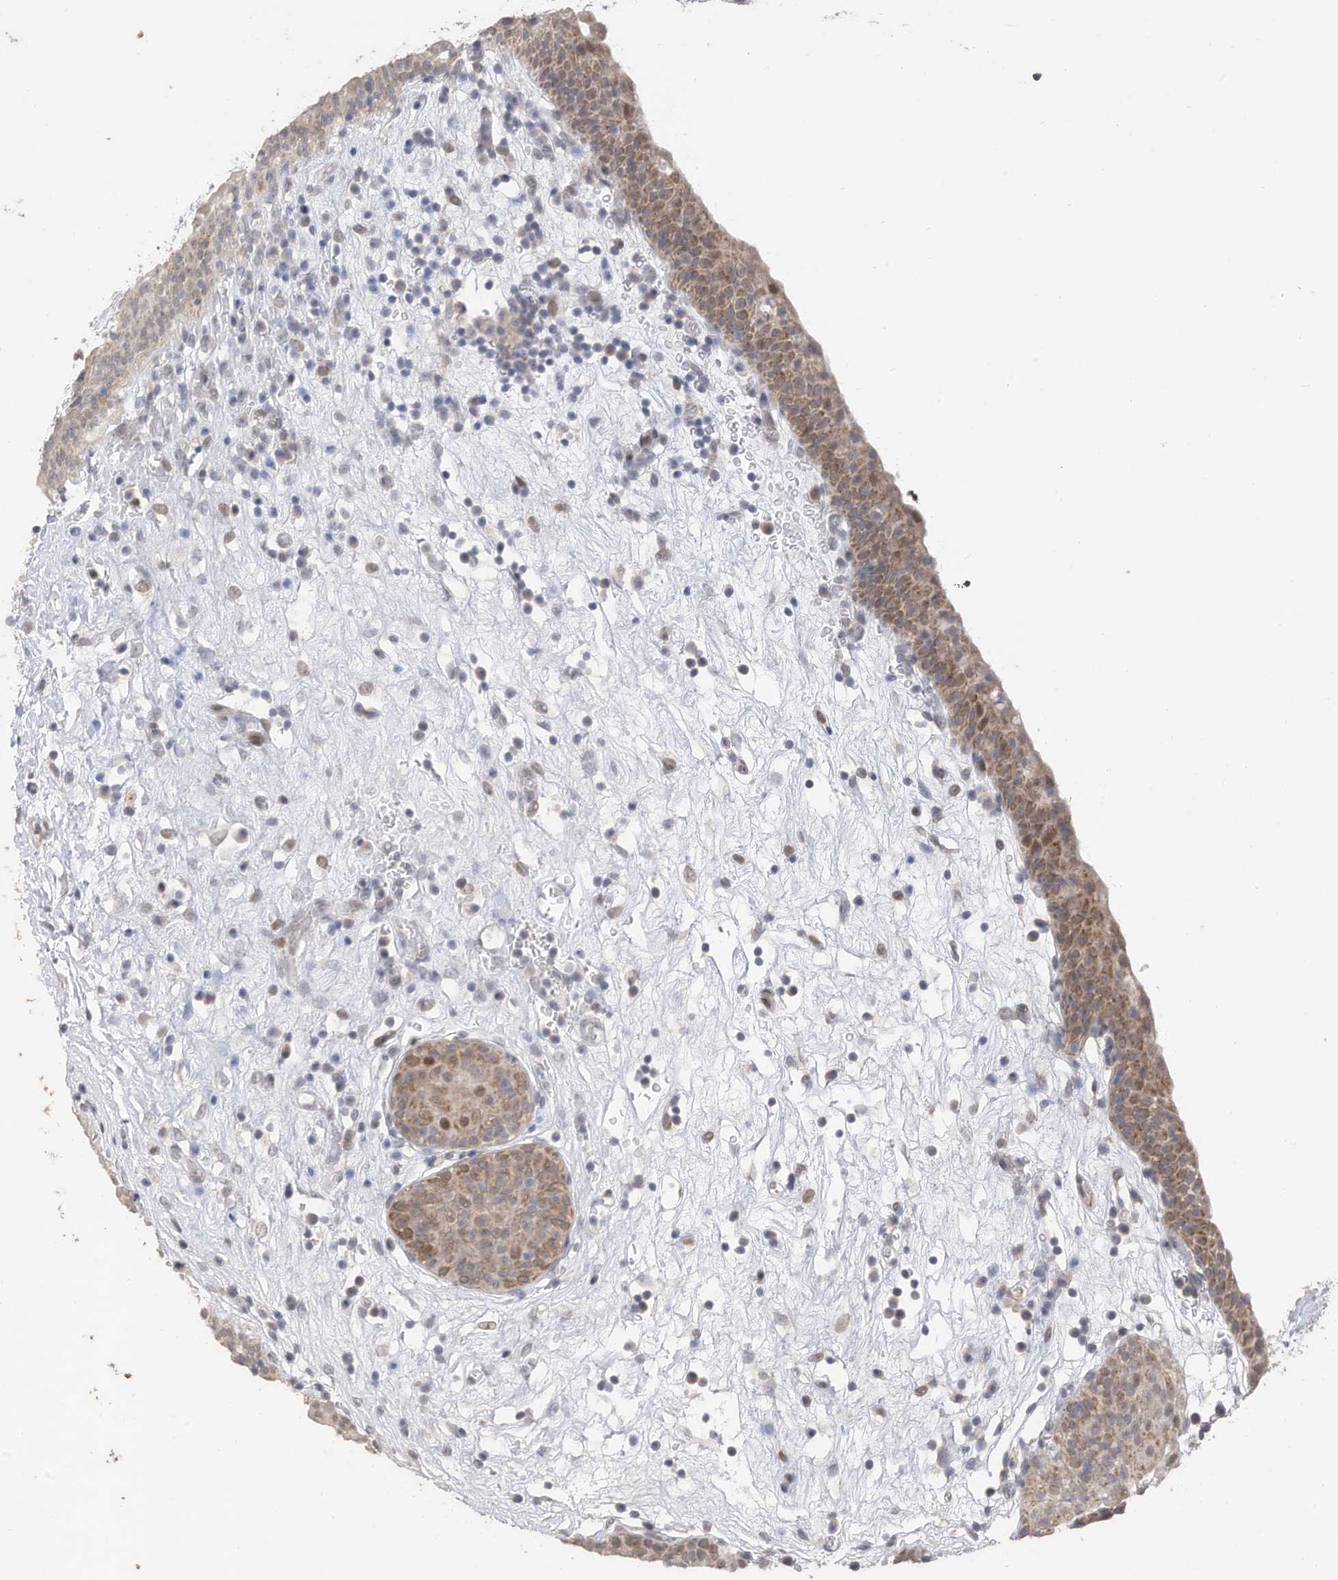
{"staining": {"intensity": "moderate", "quantity": "<25%", "location": "cytoplasmic/membranous,nuclear"}, "tissue": "urinary bladder", "cell_type": "Urothelial cells", "image_type": "normal", "snomed": [{"axis": "morphology", "description": "Normal tissue, NOS"}, {"axis": "topography", "description": "Urinary bladder"}], "caption": "Protein expression analysis of normal human urinary bladder reveals moderate cytoplasmic/membranous,nuclear expression in about <25% of urothelial cells. (Brightfield microscopy of DAB IHC at high magnification).", "gene": "RABL3", "patient": {"sex": "male", "age": 83}}